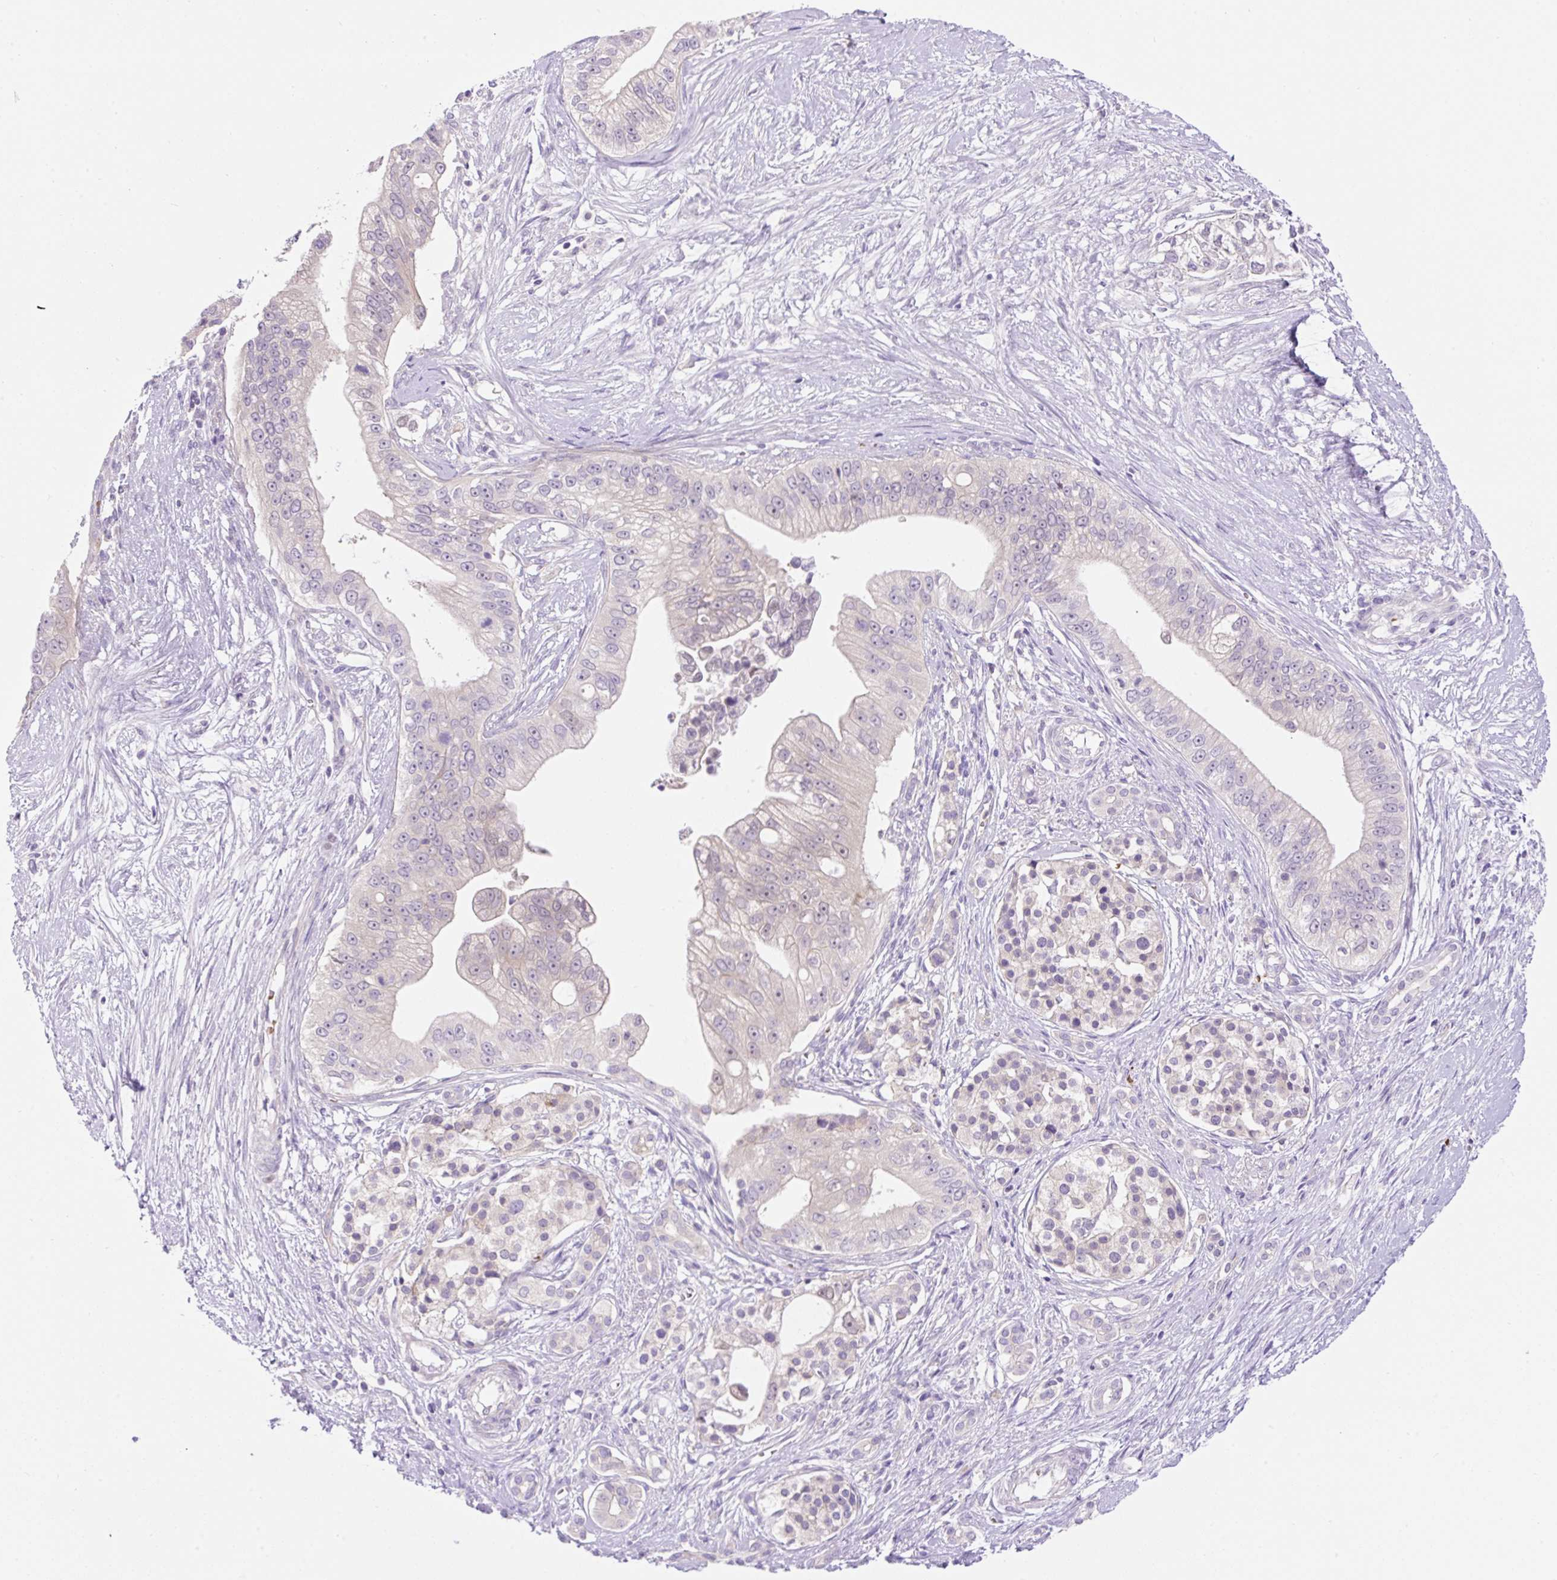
{"staining": {"intensity": "negative", "quantity": "none", "location": "none"}, "tissue": "pancreatic cancer", "cell_type": "Tumor cells", "image_type": "cancer", "snomed": [{"axis": "morphology", "description": "Adenocarcinoma, NOS"}, {"axis": "topography", "description": "Pancreas"}], "caption": "An image of pancreatic cancer (adenocarcinoma) stained for a protein demonstrates no brown staining in tumor cells.", "gene": "LHFPL5", "patient": {"sex": "male", "age": 70}}